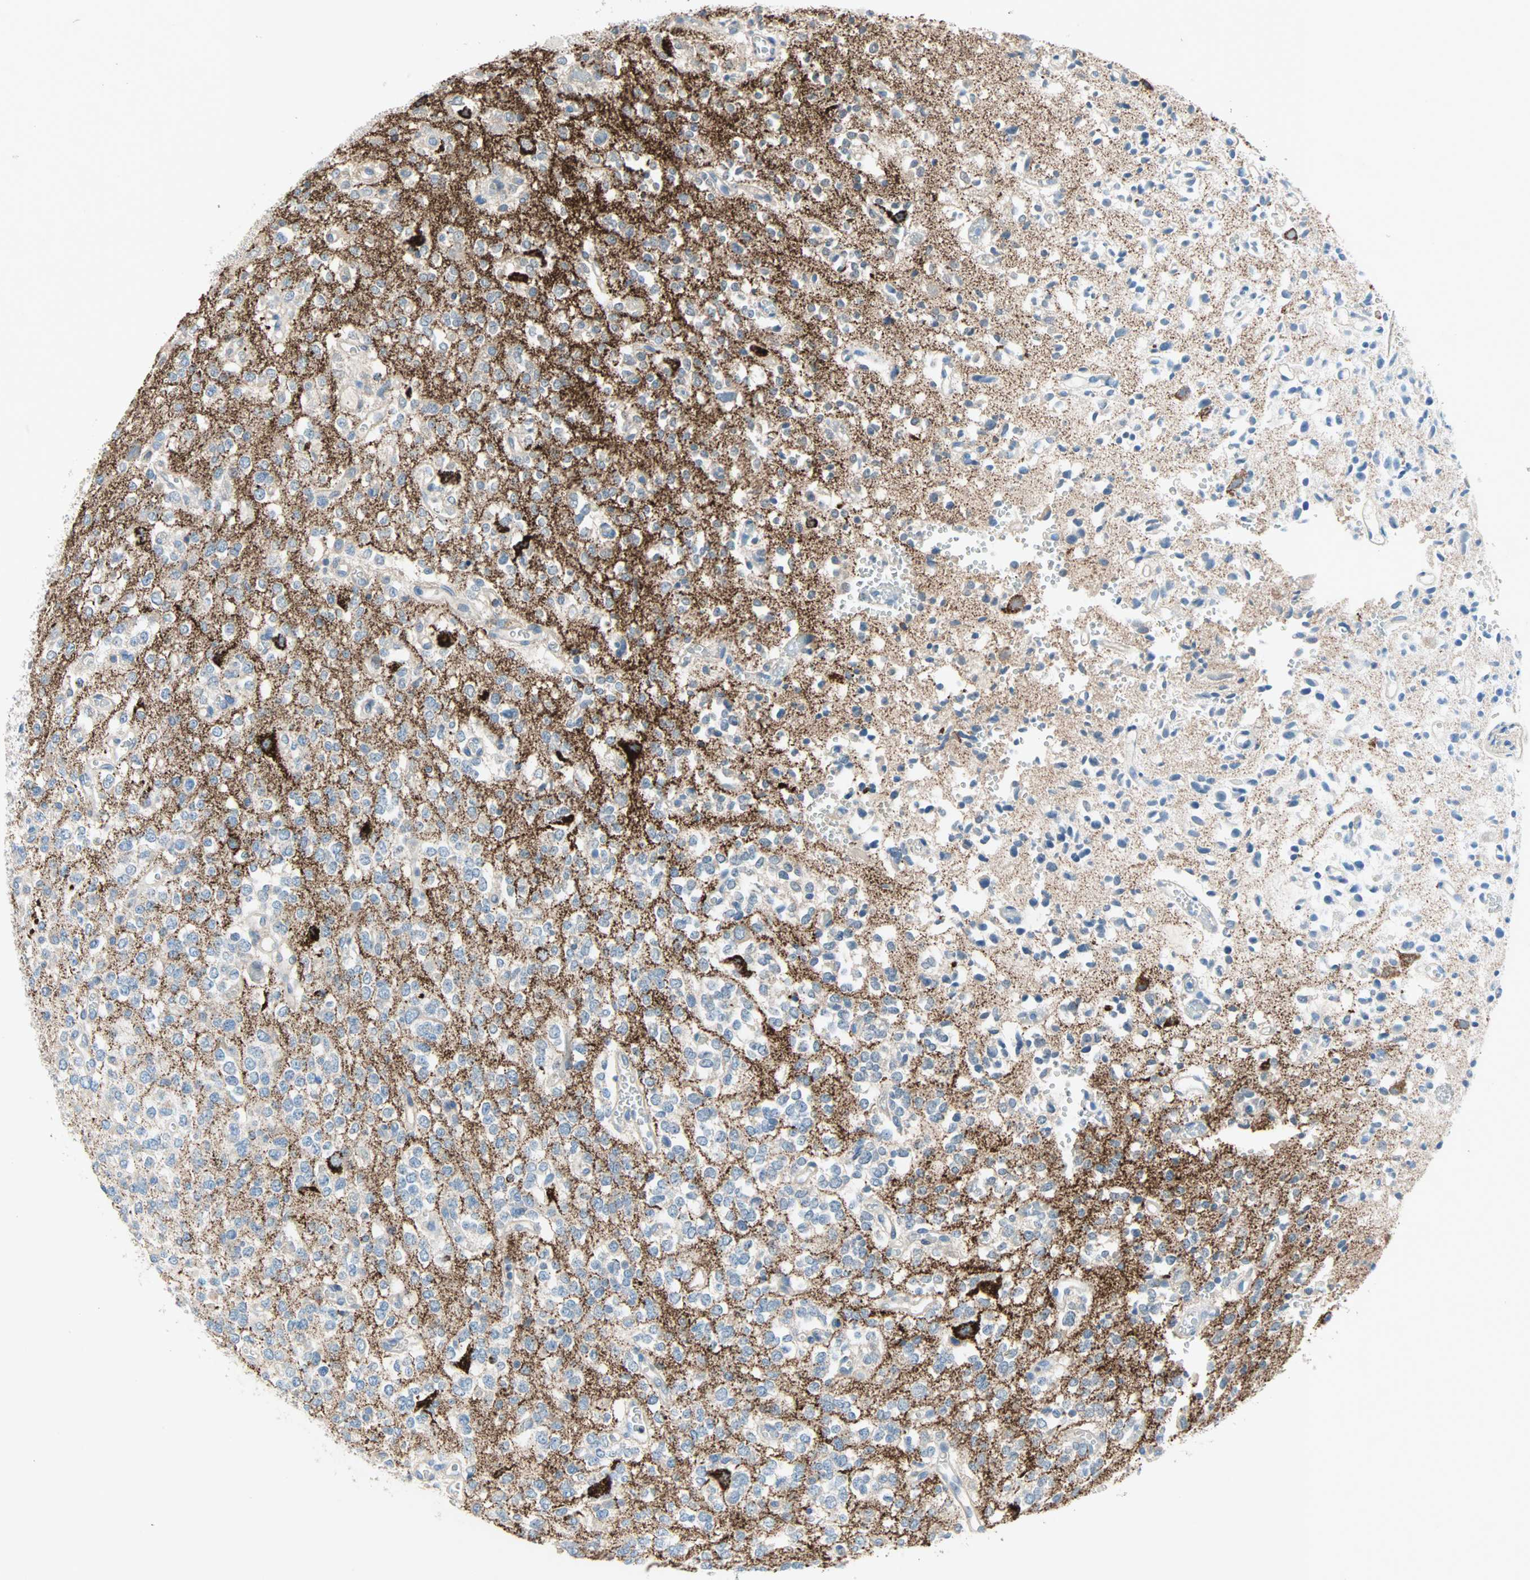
{"staining": {"intensity": "negative", "quantity": "none", "location": "none"}, "tissue": "glioma", "cell_type": "Tumor cells", "image_type": "cancer", "snomed": [{"axis": "morphology", "description": "Glioma, malignant, Low grade"}, {"axis": "topography", "description": "Brain"}], "caption": "DAB (3,3'-diaminobenzidine) immunohistochemical staining of human glioma demonstrates no significant positivity in tumor cells.", "gene": "ACVRL1", "patient": {"sex": "male", "age": 38}}